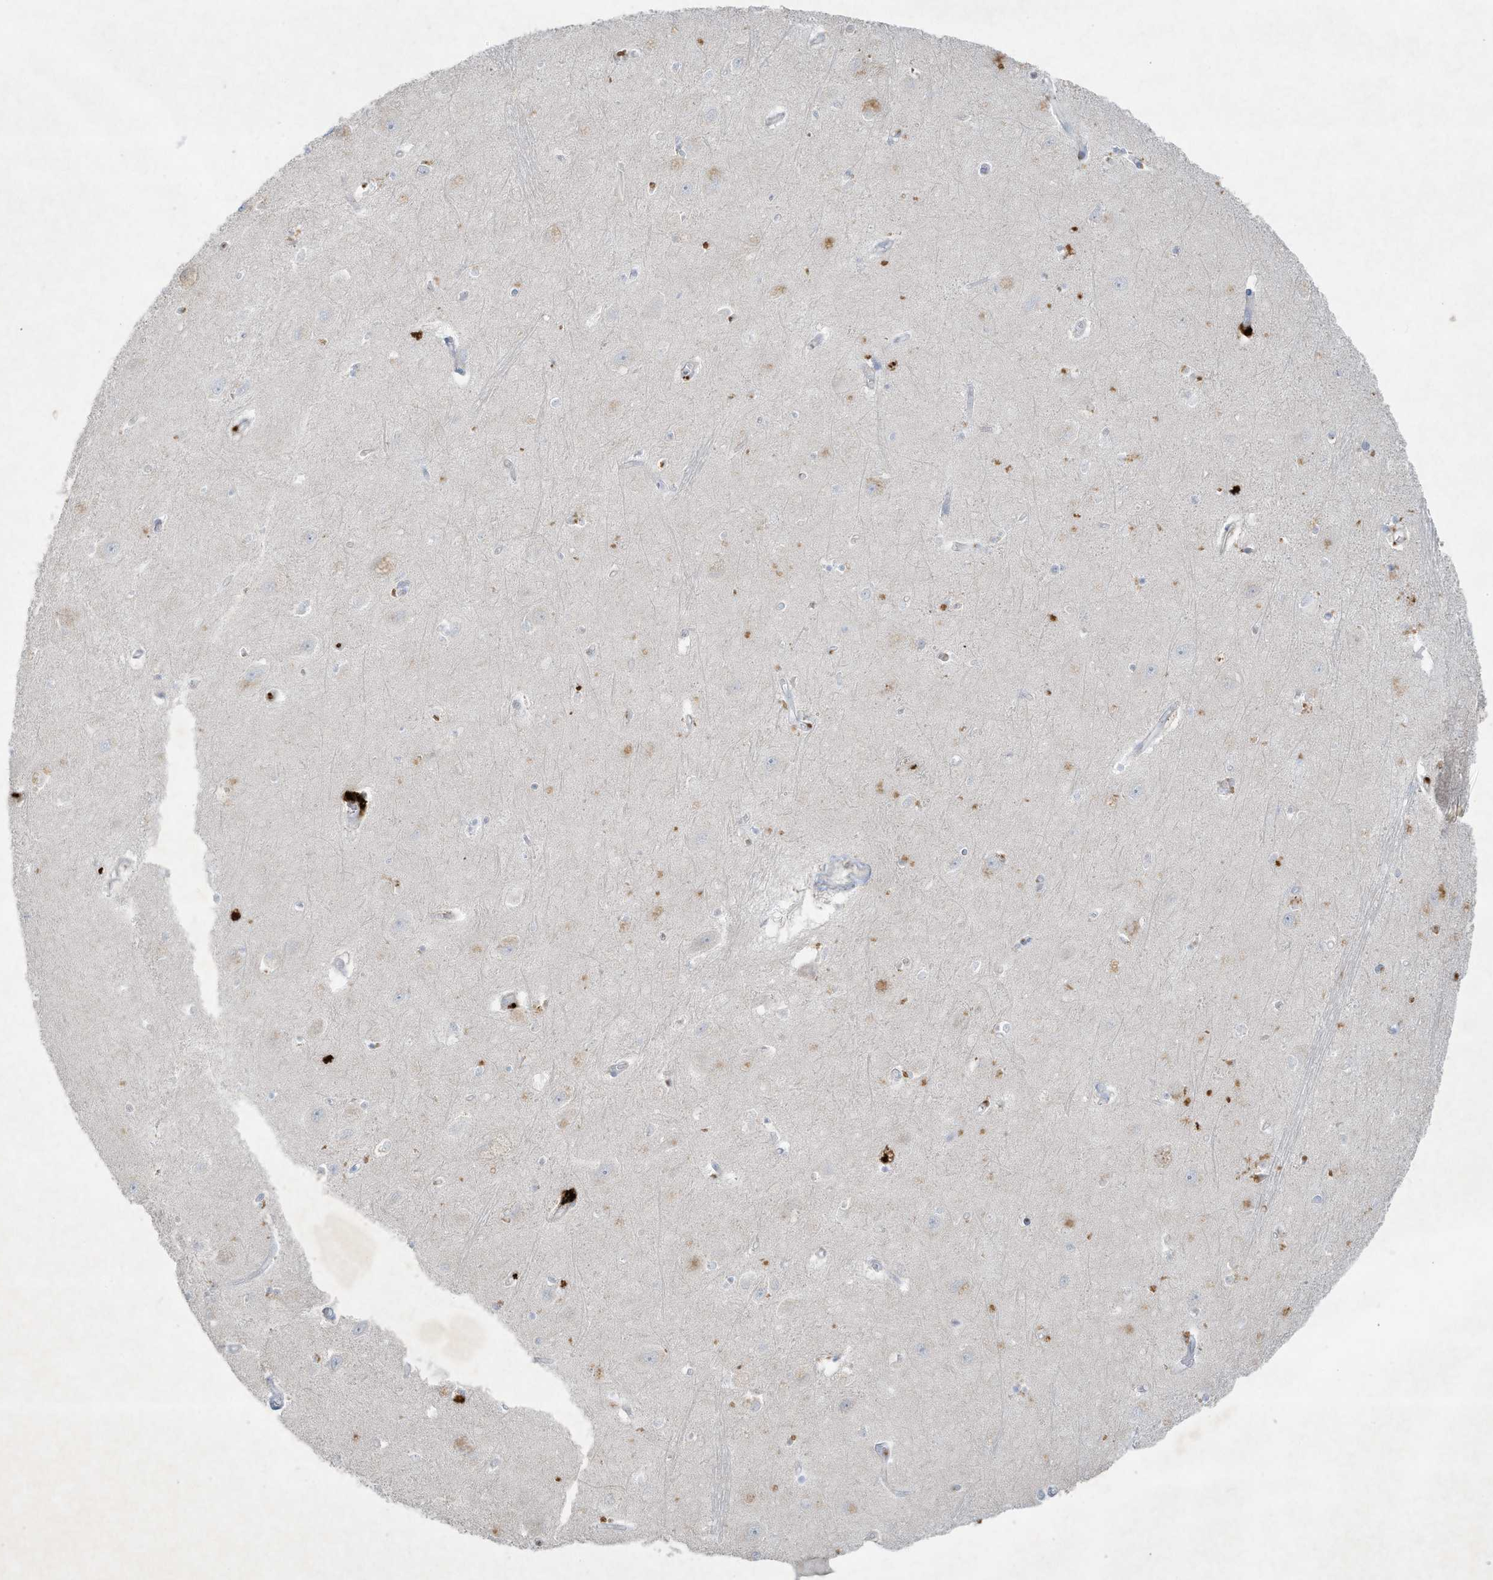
{"staining": {"intensity": "negative", "quantity": "none", "location": "none"}, "tissue": "hippocampus", "cell_type": "Glial cells", "image_type": "normal", "snomed": [{"axis": "morphology", "description": "Normal tissue, NOS"}, {"axis": "topography", "description": "Hippocampus"}], "caption": "This micrograph is of normal hippocampus stained with IHC to label a protein in brown with the nuclei are counter-stained blue. There is no staining in glial cells.", "gene": "TUBE1", "patient": {"sex": "female", "age": 64}}